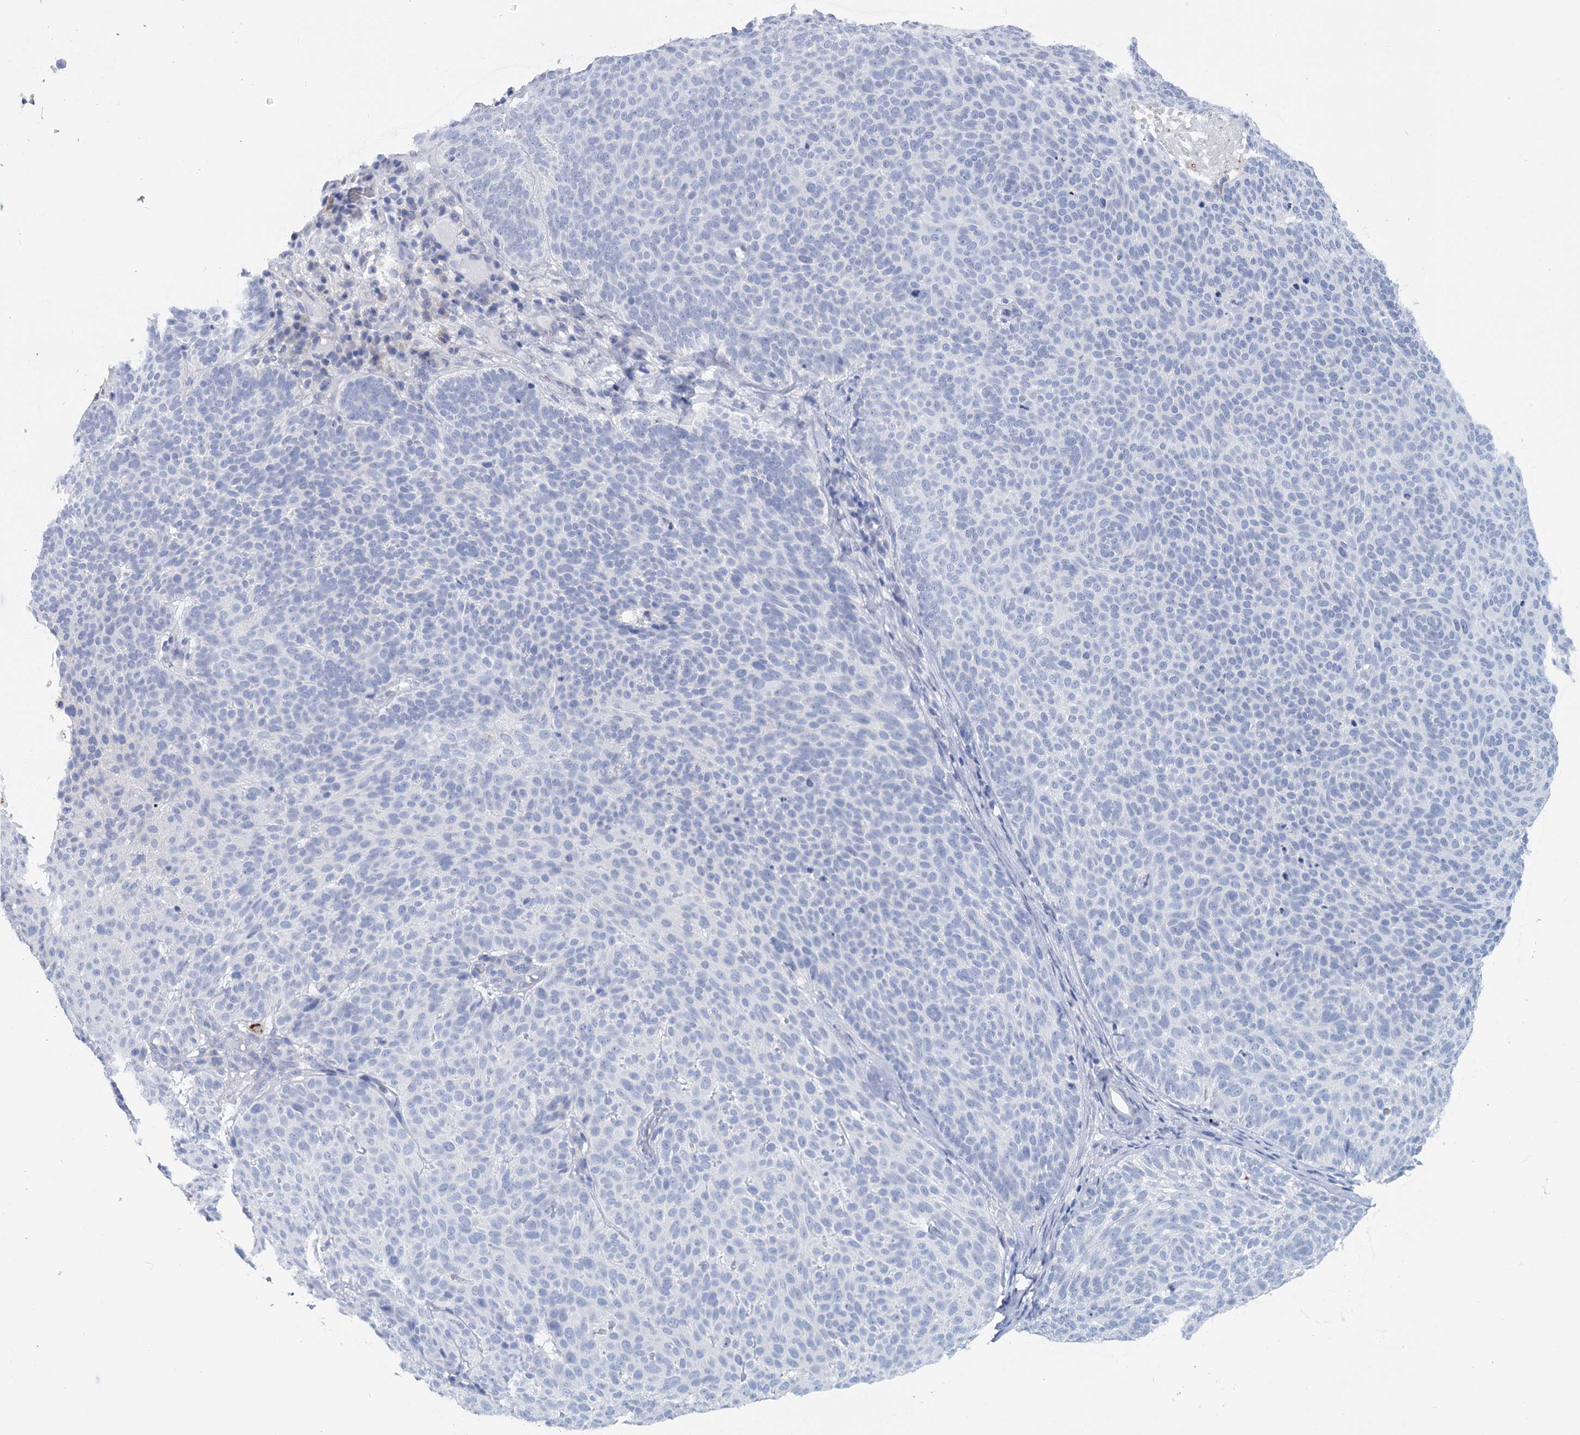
{"staining": {"intensity": "negative", "quantity": "none", "location": "none"}, "tissue": "skin cancer", "cell_type": "Tumor cells", "image_type": "cancer", "snomed": [{"axis": "morphology", "description": "Basal cell carcinoma"}, {"axis": "topography", "description": "Skin"}], "caption": "Skin cancer (basal cell carcinoma) was stained to show a protein in brown. There is no significant staining in tumor cells. (DAB IHC, high magnification).", "gene": "METTL7B", "patient": {"sex": "male", "age": 85}}